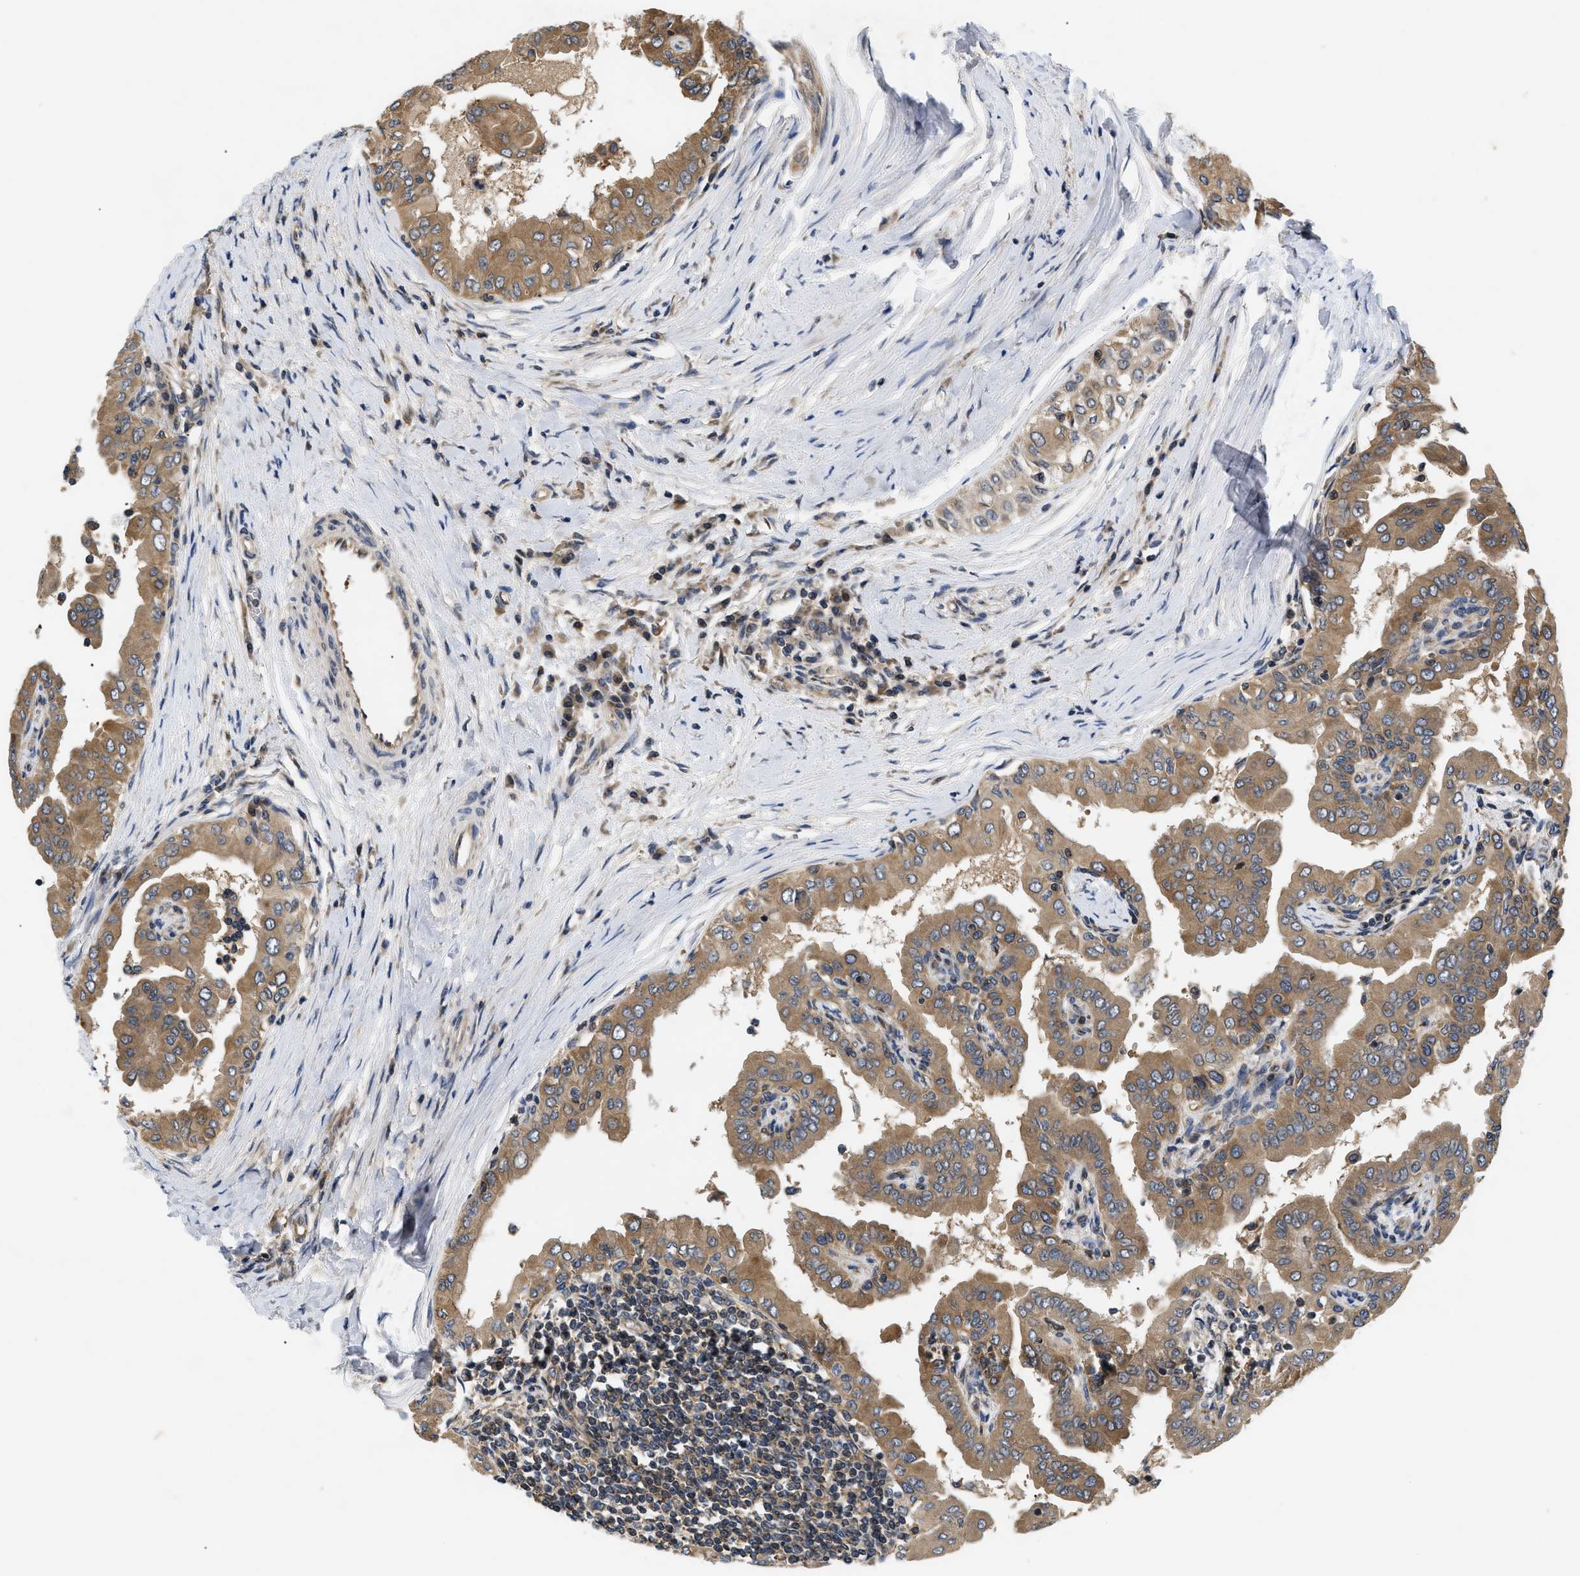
{"staining": {"intensity": "moderate", "quantity": ">75%", "location": "cytoplasmic/membranous"}, "tissue": "thyroid cancer", "cell_type": "Tumor cells", "image_type": "cancer", "snomed": [{"axis": "morphology", "description": "Papillary adenocarcinoma, NOS"}, {"axis": "topography", "description": "Thyroid gland"}], "caption": "Immunohistochemical staining of papillary adenocarcinoma (thyroid) reveals moderate cytoplasmic/membranous protein positivity in approximately >75% of tumor cells.", "gene": "HMGCR", "patient": {"sex": "male", "age": 33}}